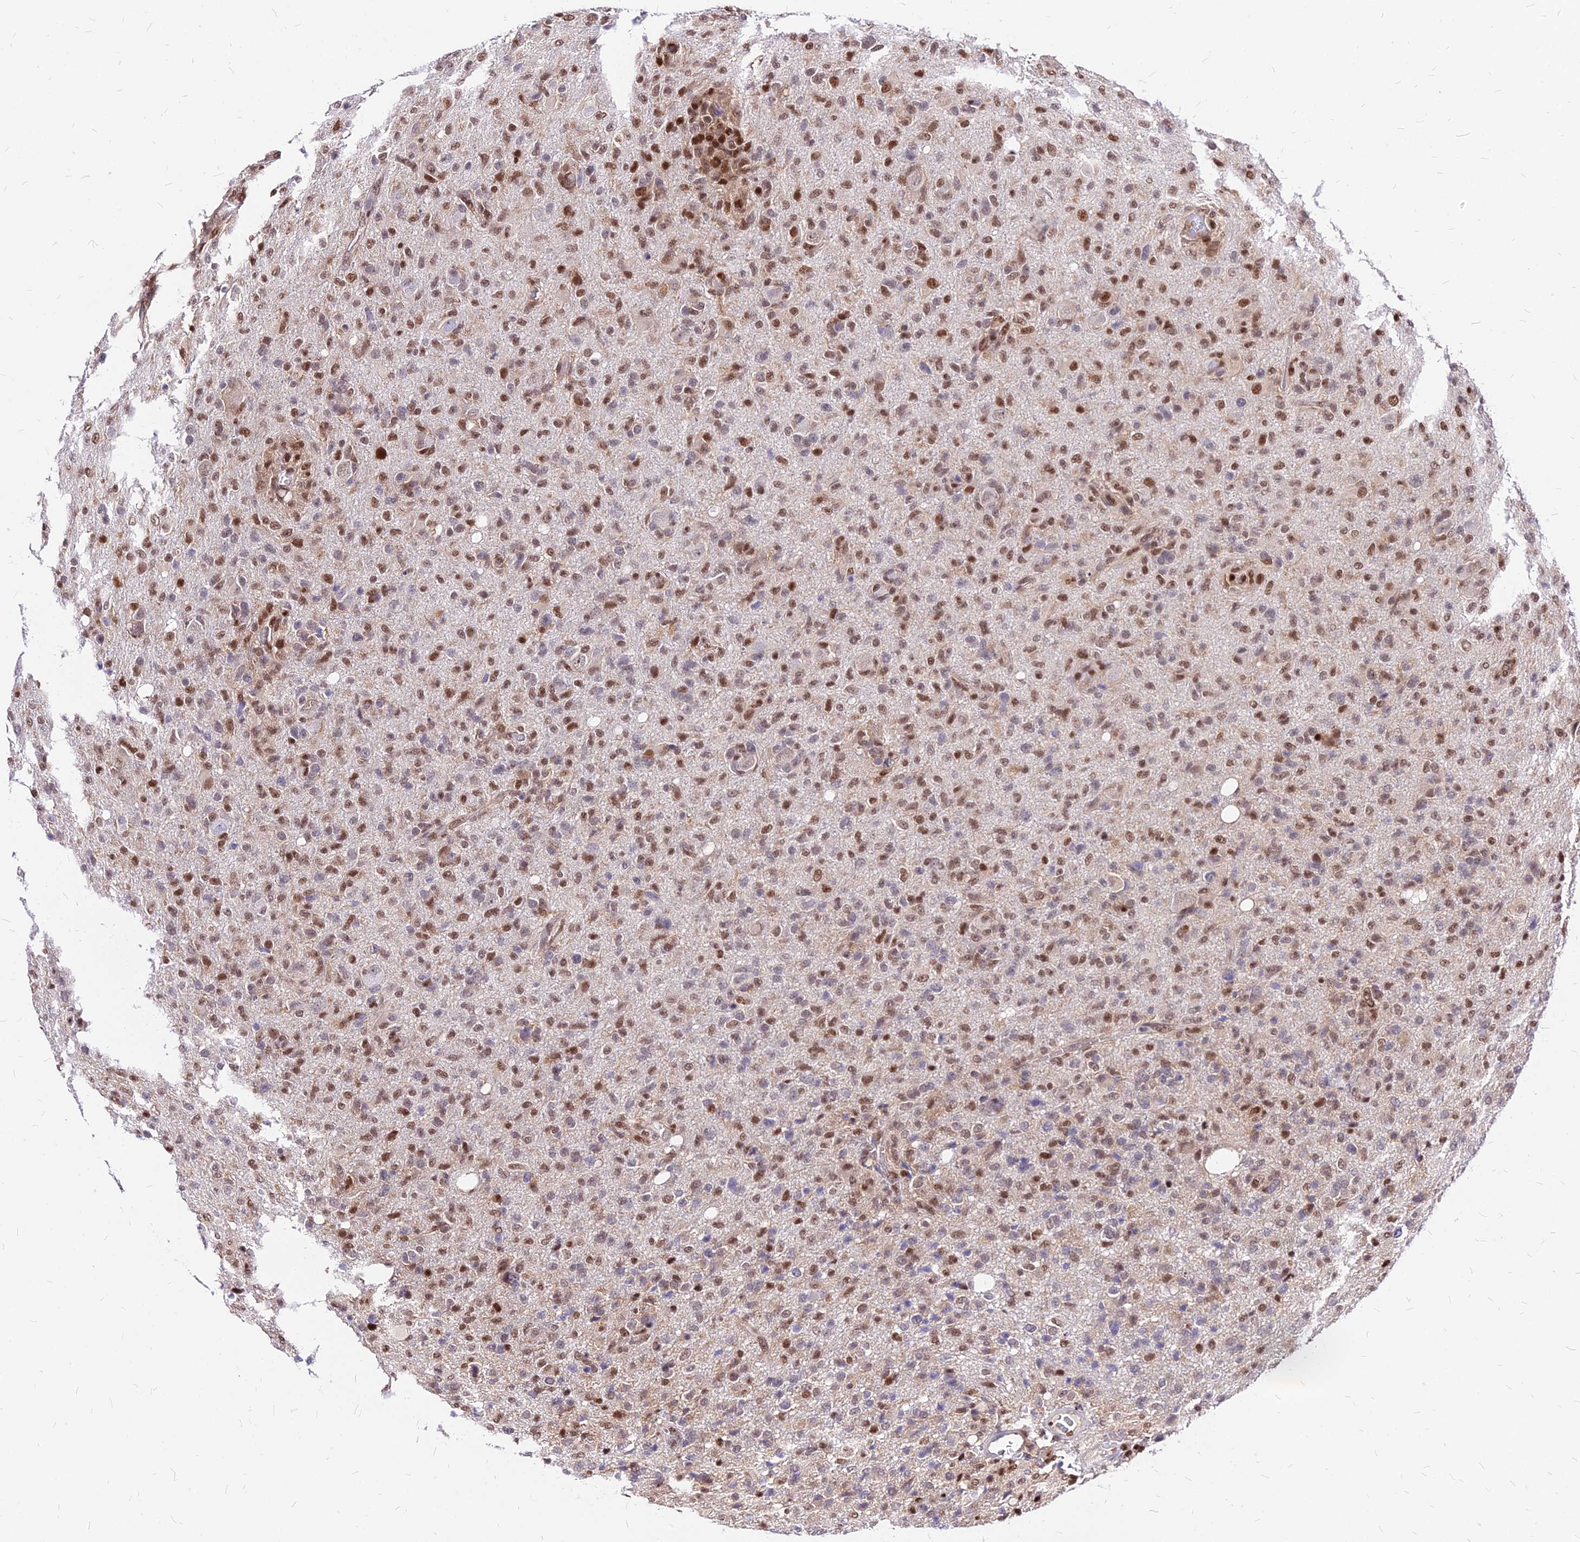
{"staining": {"intensity": "moderate", "quantity": ">75%", "location": "nuclear"}, "tissue": "glioma", "cell_type": "Tumor cells", "image_type": "cancer", "snomed": [{"axis": "morphology", "description": "Glioma, malignant, High grade"}, {"axis": "topography", "description": "Brain"}], "caption": "A micrograph showing moderate nuclear staining in about >75% of tumor cells in malignant glioma (high-grade), as visualized by brown immunohistochemical staining.", "gene": "PAXX", "patient": {"sex": "female", "age": 57}}